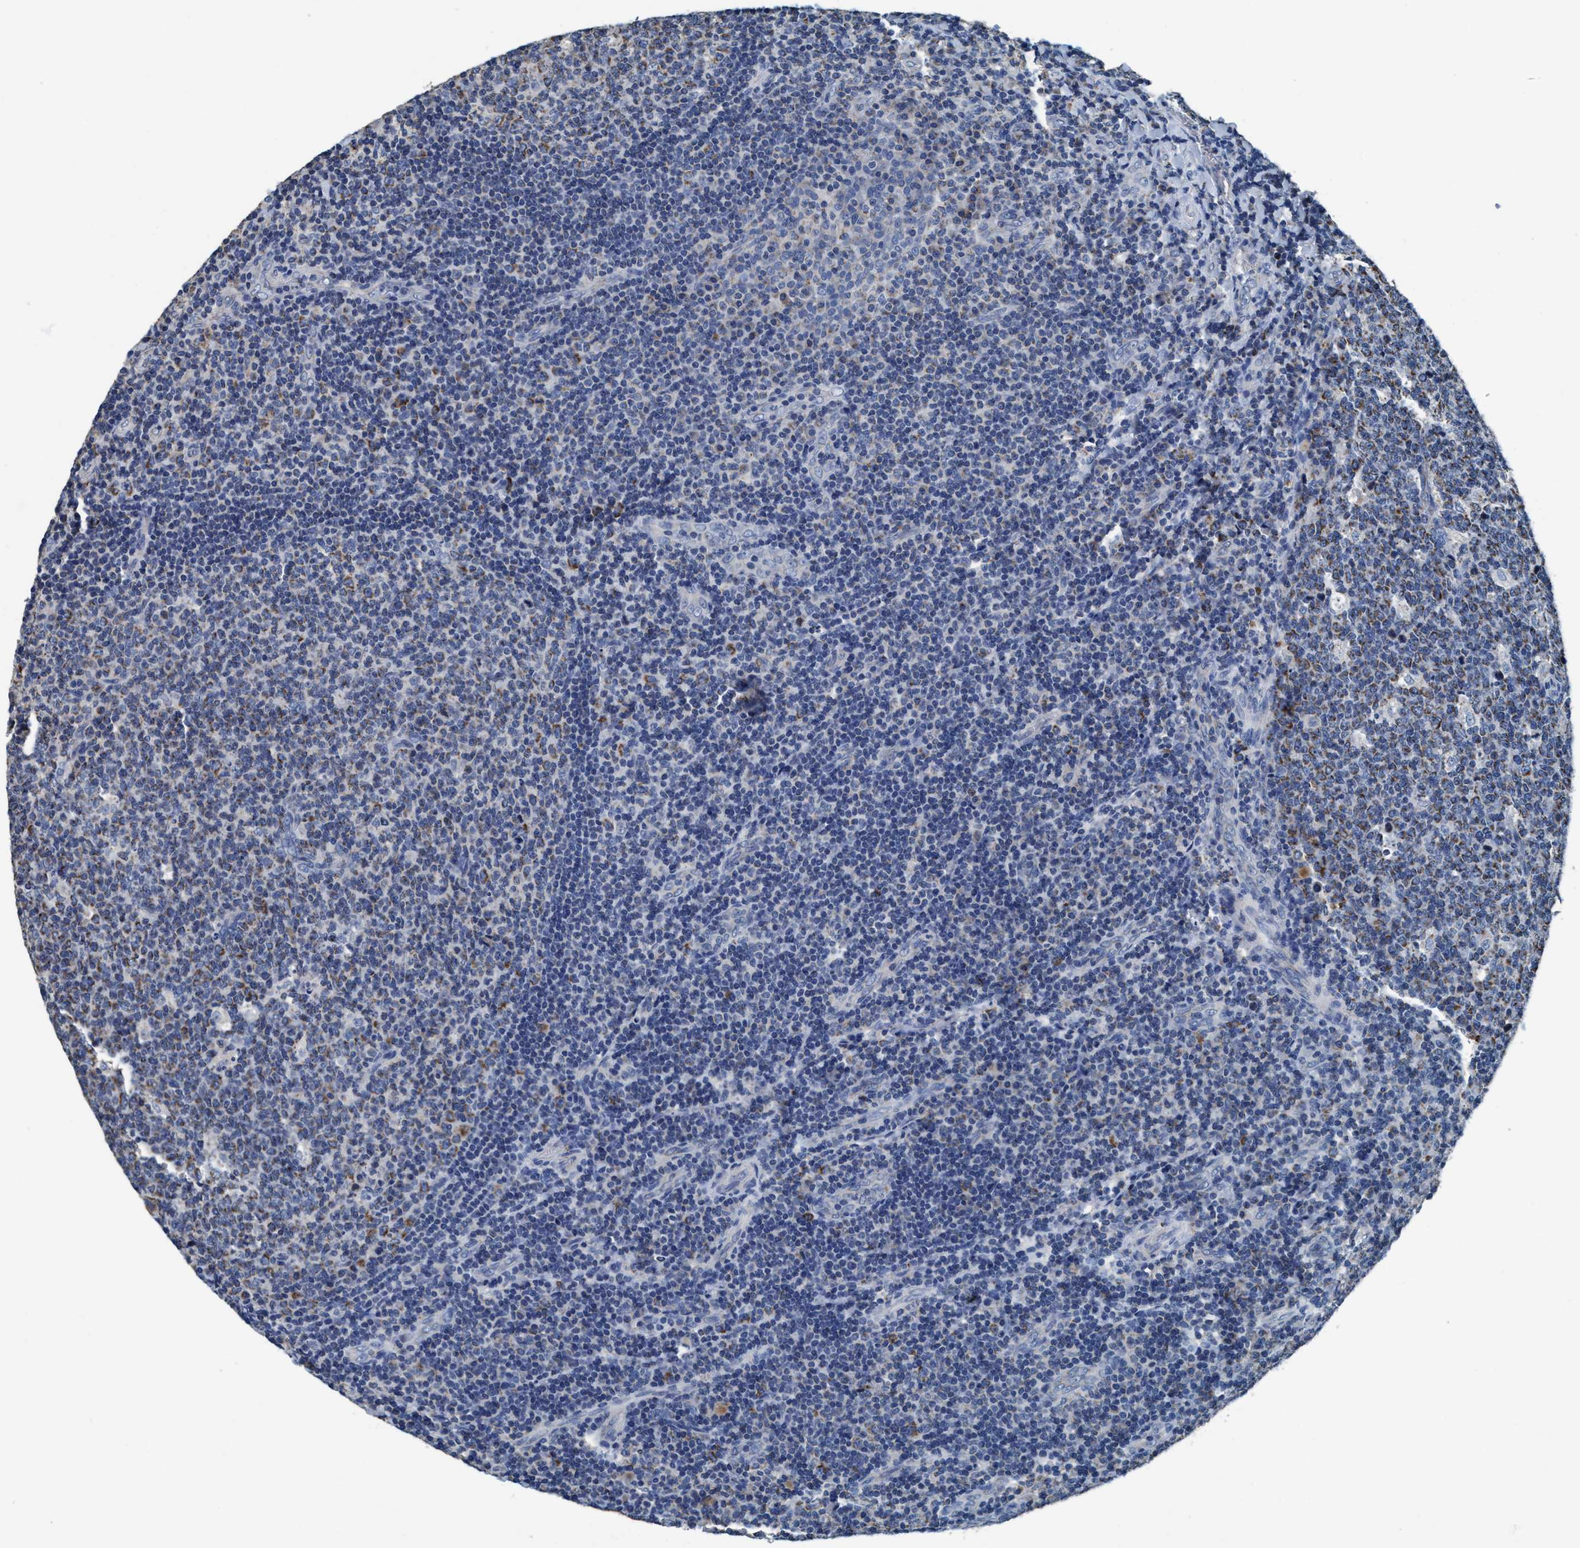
{"staining": {"intensity": "moderate", "quantity": "25%-75%", "location": "cytoplasmic/membranous"}, "tissue": "tonsil", "cell_type": "Germinal center cells", "image_type": "normal", "snomed": [{"axis": "morphology", "description": "Normal tissue, NOS"}, {"axis": "topography", "description": "Tonsil"}], "caption": "The immunohistochemical stain labels moderate cytoplasmic/membranous staining in germinal center cells of normal tonsil. (DAB IHC with brightfield microscopy, high magnification).", "gene": "ANKFN1", "patient": {"sex": "male", "age": 17}}